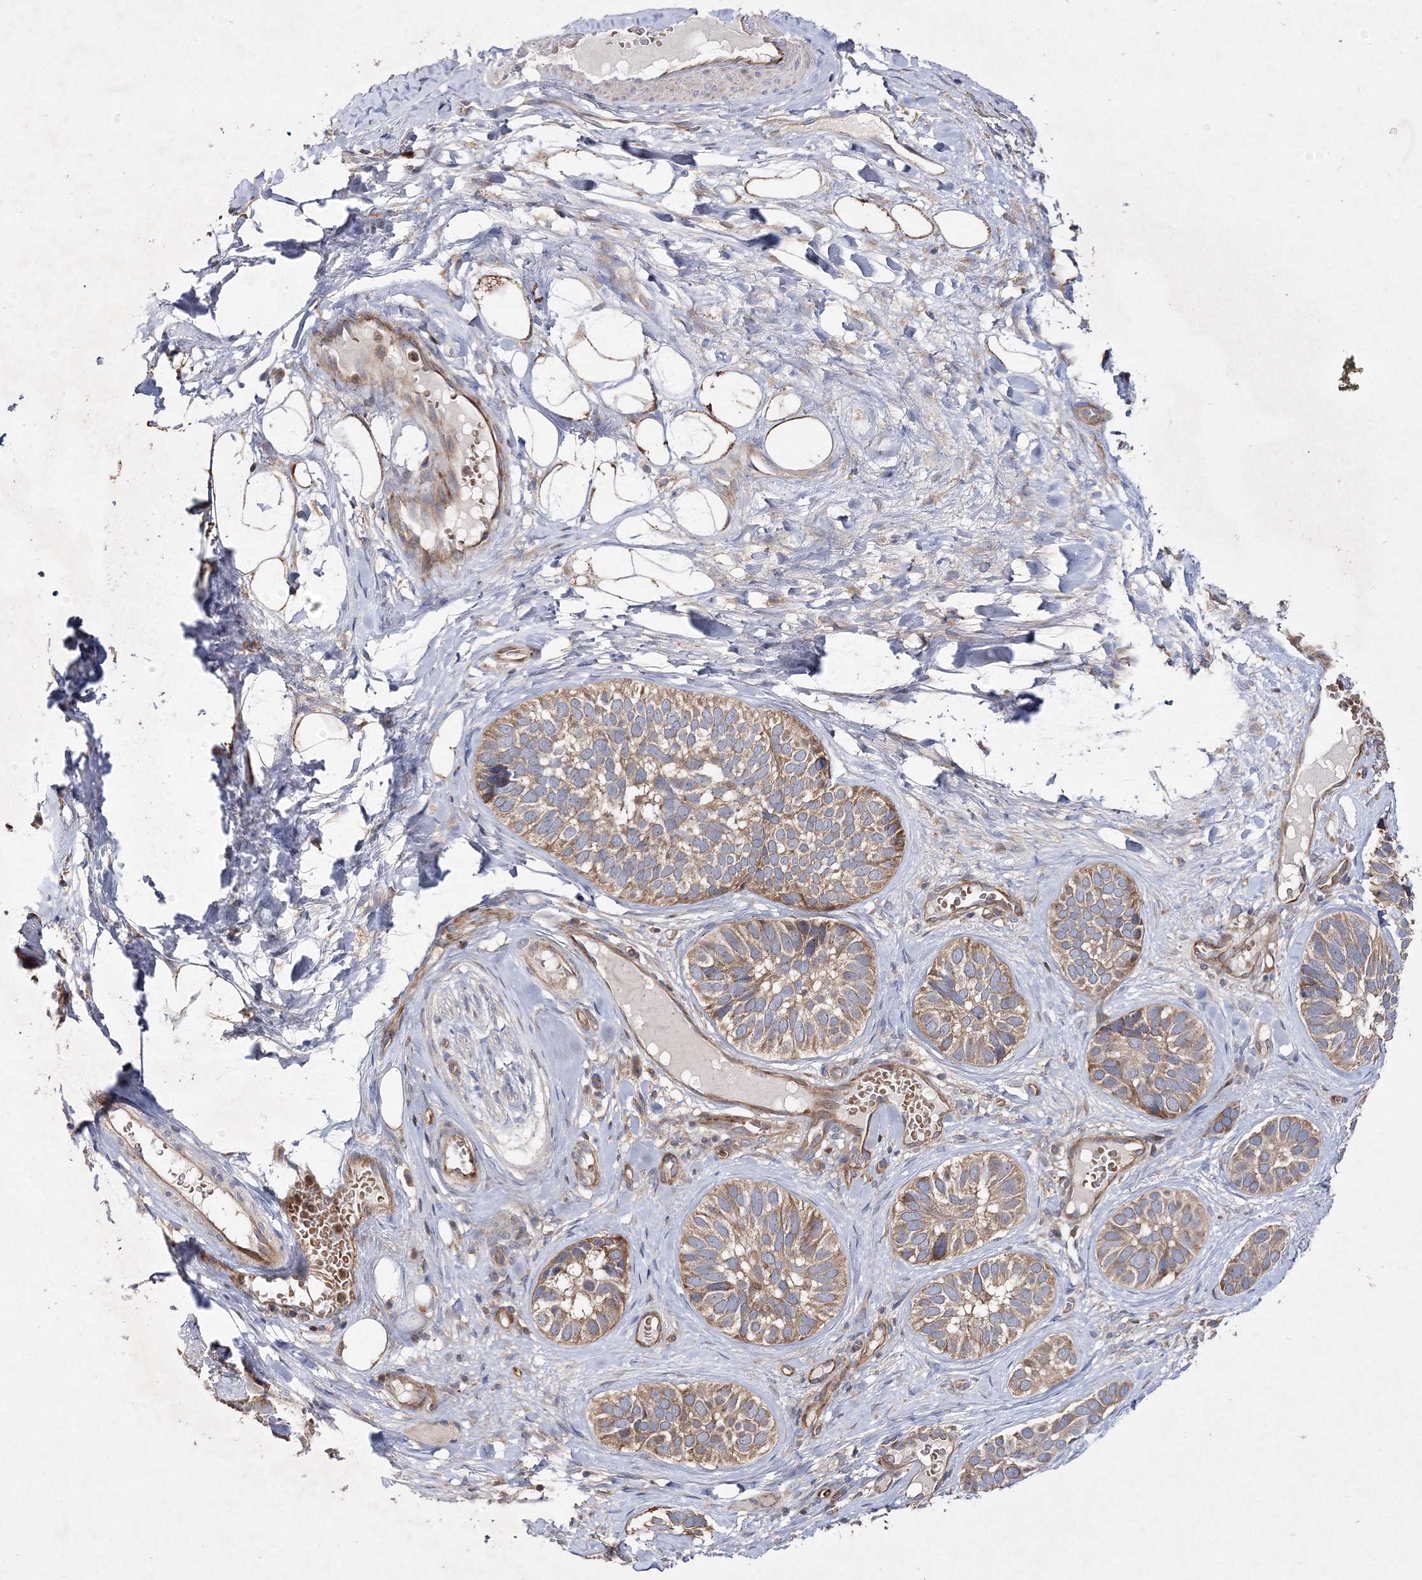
{"staining": {"intensity": "moderate", "quantity": "25%-75%", "location": "cytoplasmic/membranous"}, "tissue": "skin cancer", "cell_type": "Tumor cells", "image_type": "cancer", "snomed": [{"axis": "morphology", "description": "Basal cell carcinoma"}, {"axis": "topography", "description": "Skin"}], "caption": "Immunohistochemistry (IHC) (DAB) staining of skin cancer (basal cell carcinoma) shows moderate cytoplasmic/membranous protein positivity in approximately 25%-75% of tumor cells.", "gene": "DNAJC13", "patient": {"sex": "male", "age": 62}}